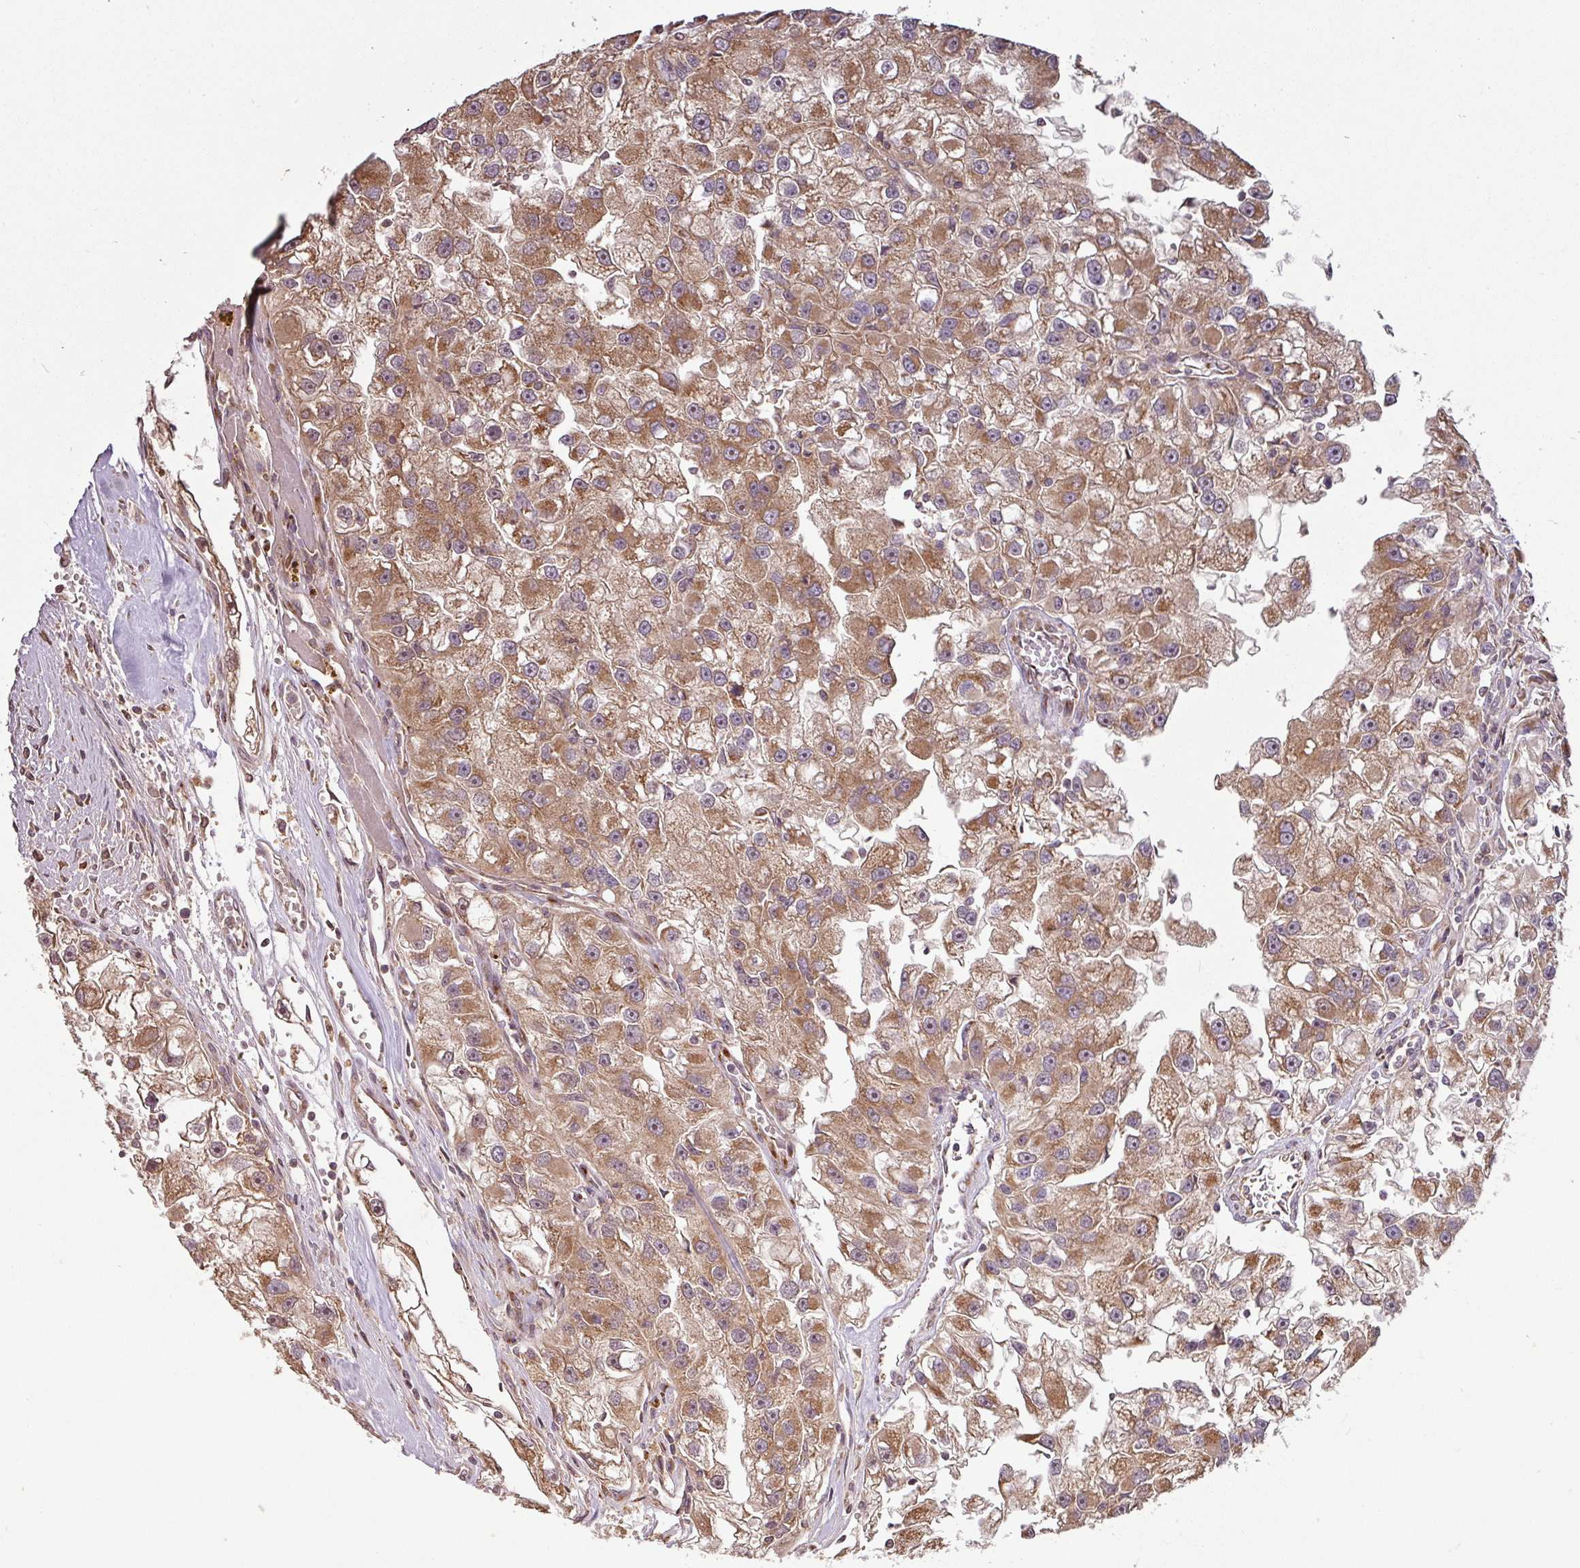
{"staining": {"intensity": "strong", "quantity": ">75%", "location": "cytoplasmic/membranous"}, "tissue": "renal cancer", "cell_type": "Tumor cells", "image_type": "cancer", "snomed": [{"axis": "morphology", "description": "Adenocarcinoma, NOS"}, {"axis": "topography", "description": "Kidney"}], "caption": "This photomicrograph reveals adenocarcinoma (renal) stained with immunohistochemistry (IHC) to label a protein in brown. The cytoplasmic/membranous of tumor cells show strong positivity for the protein. Nuclei are counter-stained blue.", "gene": "MRRF", "patient": {"sex": "male", "age": 63}}